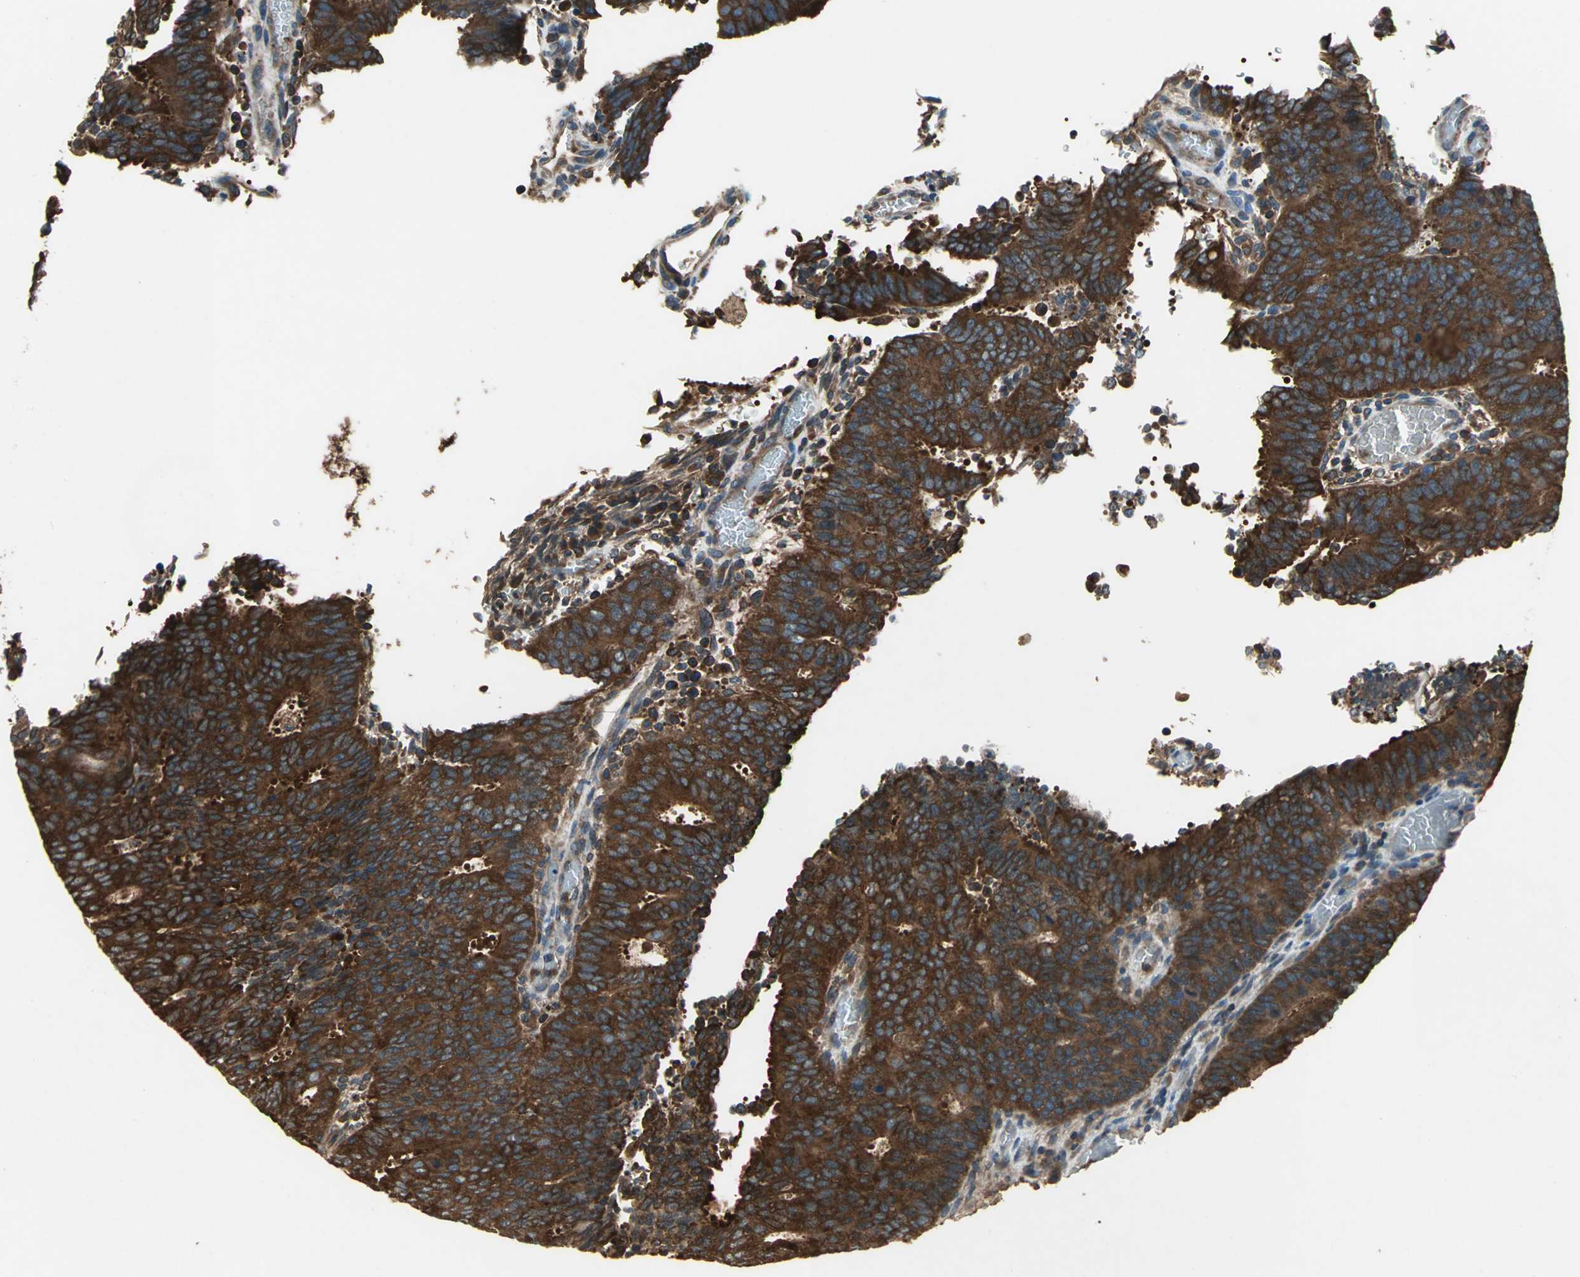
{"staining": {"intensity": "strong", "quantity": ">75%", "location": "cytoplasmic/membranous"}, "tissue": "cervical cancer", "cell_type": "Tumor cells", "image_type": "cancer", "snomed": [{"axis": "morphology", "description": "Adenocarcinoma, NOS"}, {"axis": "topography", "description": "Cervix"}], "caption": "Protein staining of cervical cancer tissue reveals strong cytoplasmic/membranous staining in about >75% of tumor cells.", "gene": "CAPN1", "patient": {"sex": "female", "age": 44}}